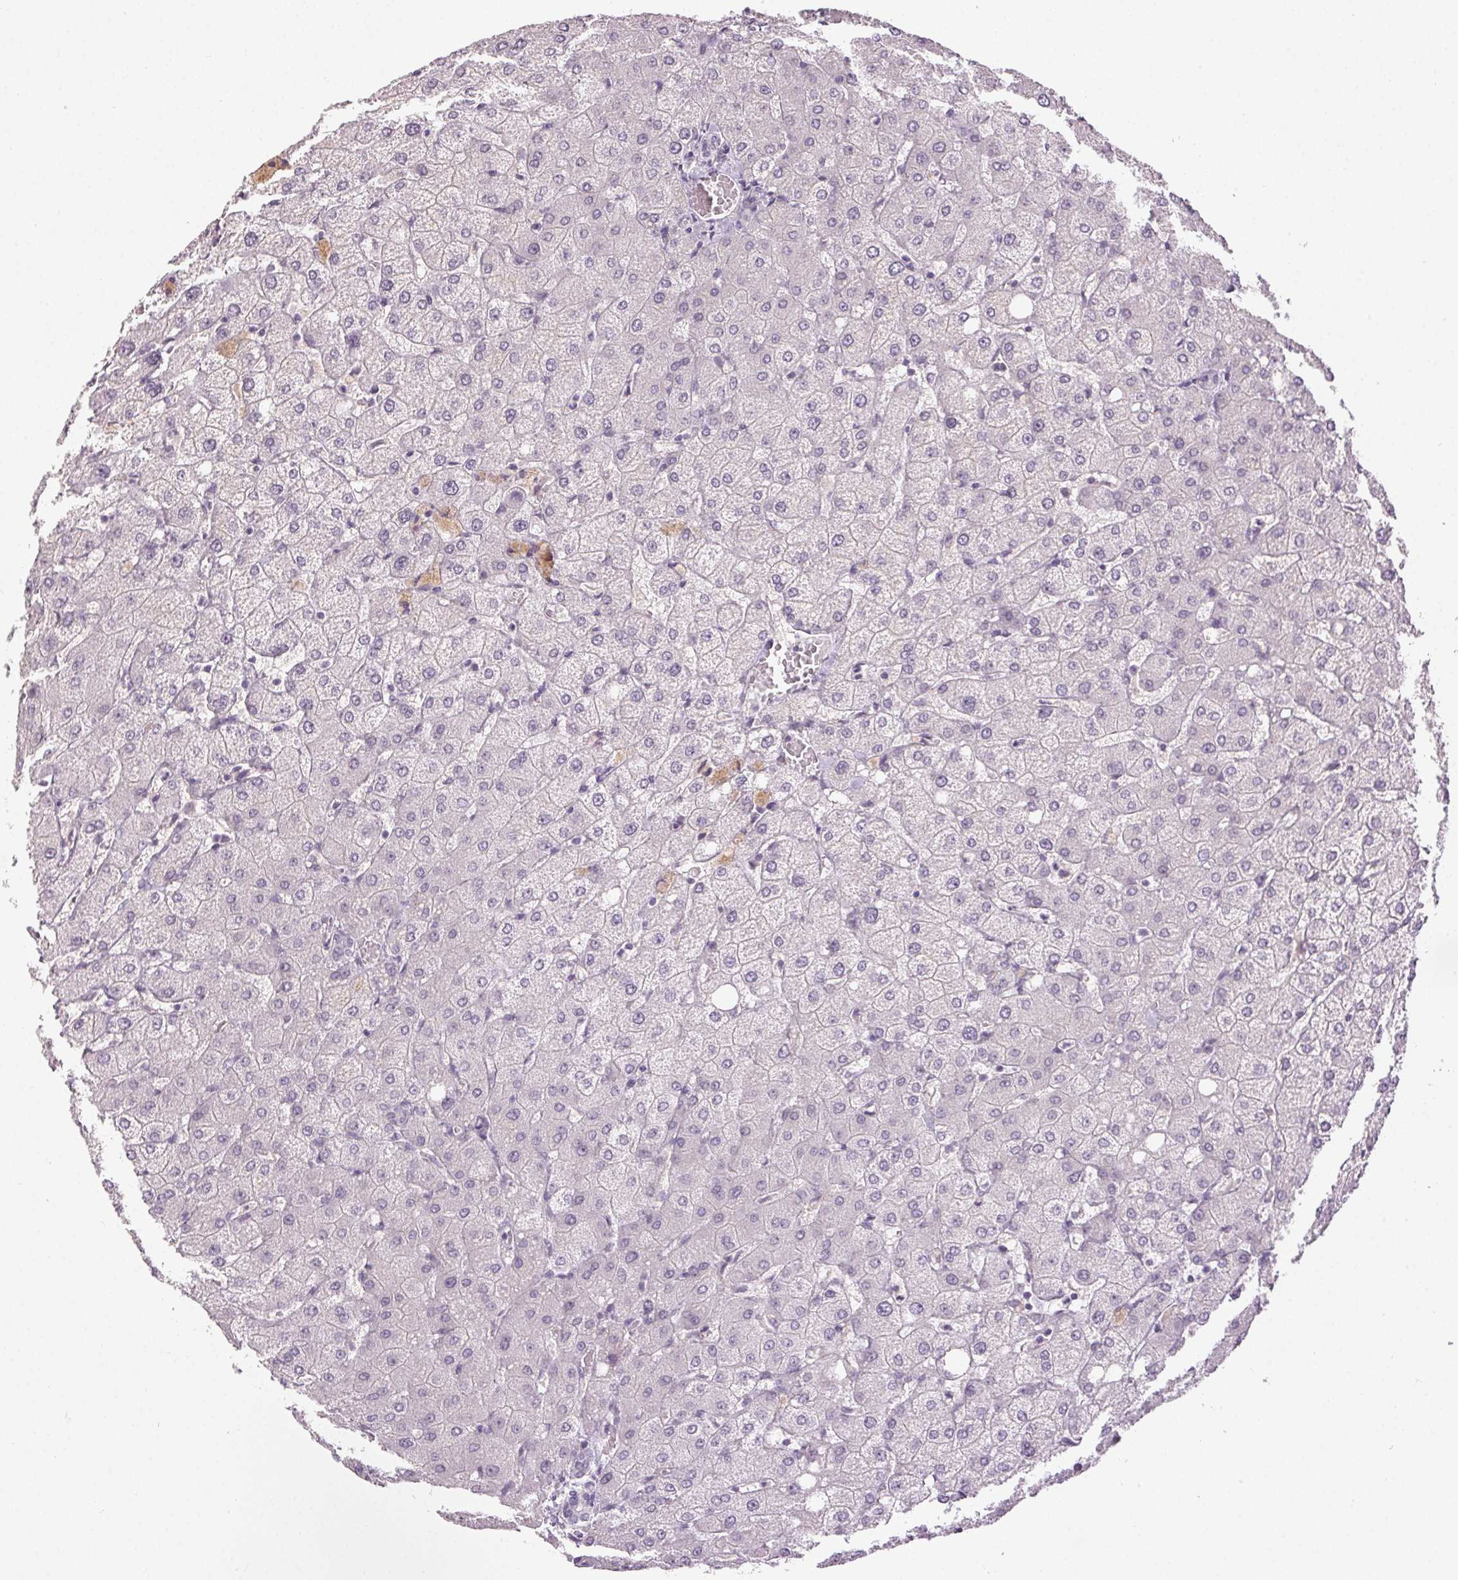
{"staining": {"intensity": "negative", "quantity": "none", "location": "none"}, "tissue": "liver", "cell_type": "Cholangiocytes", "image_type": "normal", "snomed": [{"axis": "morphology", "description": "Normal tissue, NOS"}, {"axis": "topography", "description": "Liver"}], "caption": "Cholangiocytes show no significant protein expression in normal liver.", "gene": "FAM168A", "patient": {"sex": "female", "age": 54}}